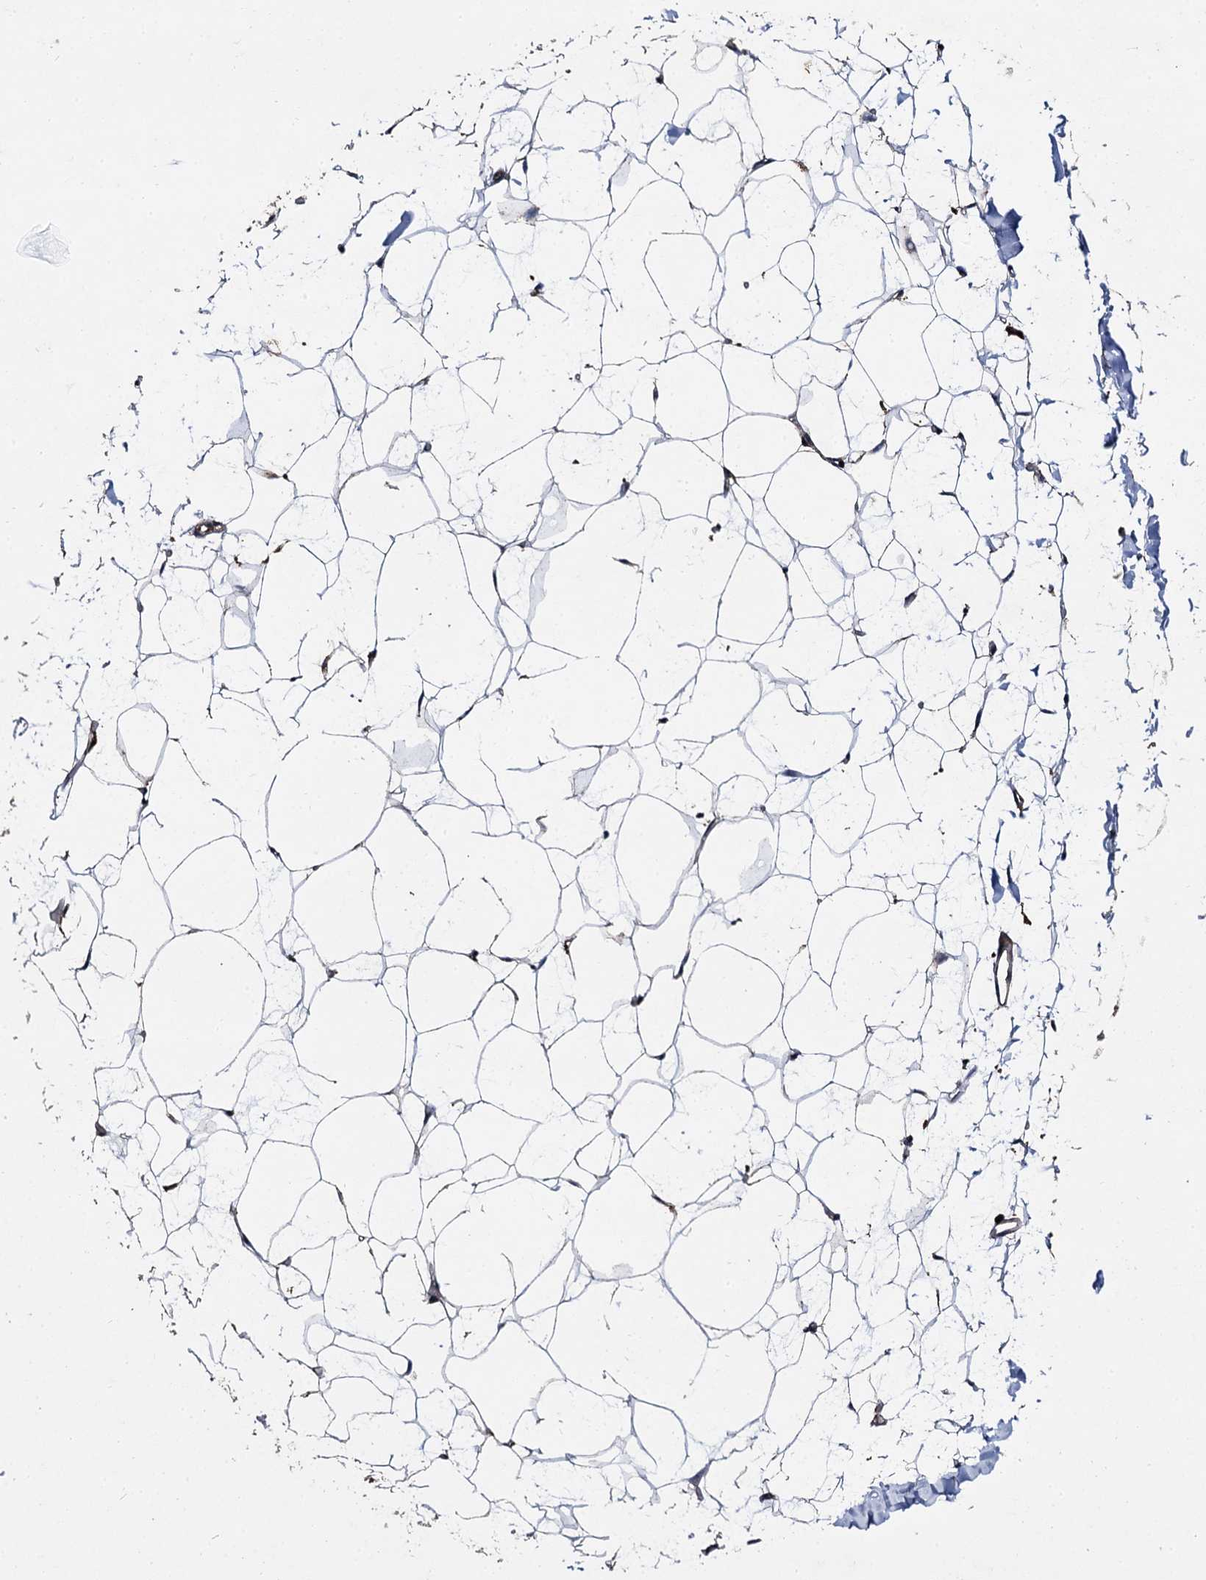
{"staining": {"intensity": "strong", "quantity": "<25%", "location": "cytoplasmic/membranous"}, "tissue": "adipose tissue", "cell_type": "Adipocytes", "image_type": "normal", "snomed": [{"axis": "morphology", "description": "Normal tissue, NOS"}, {"axis": "topography", "description": "Breast"}], "caption": "Protein staining of normal adipose tissue shows strong cytoplasmic/membranous positivity in approximately <25% of adipocytes. (DAB (3,3'-diaminobenzidine) IHC with brightfield microscopy, high magnification).", "gene": "GBA1", "patient": {"sex": "female", "age": 23}}